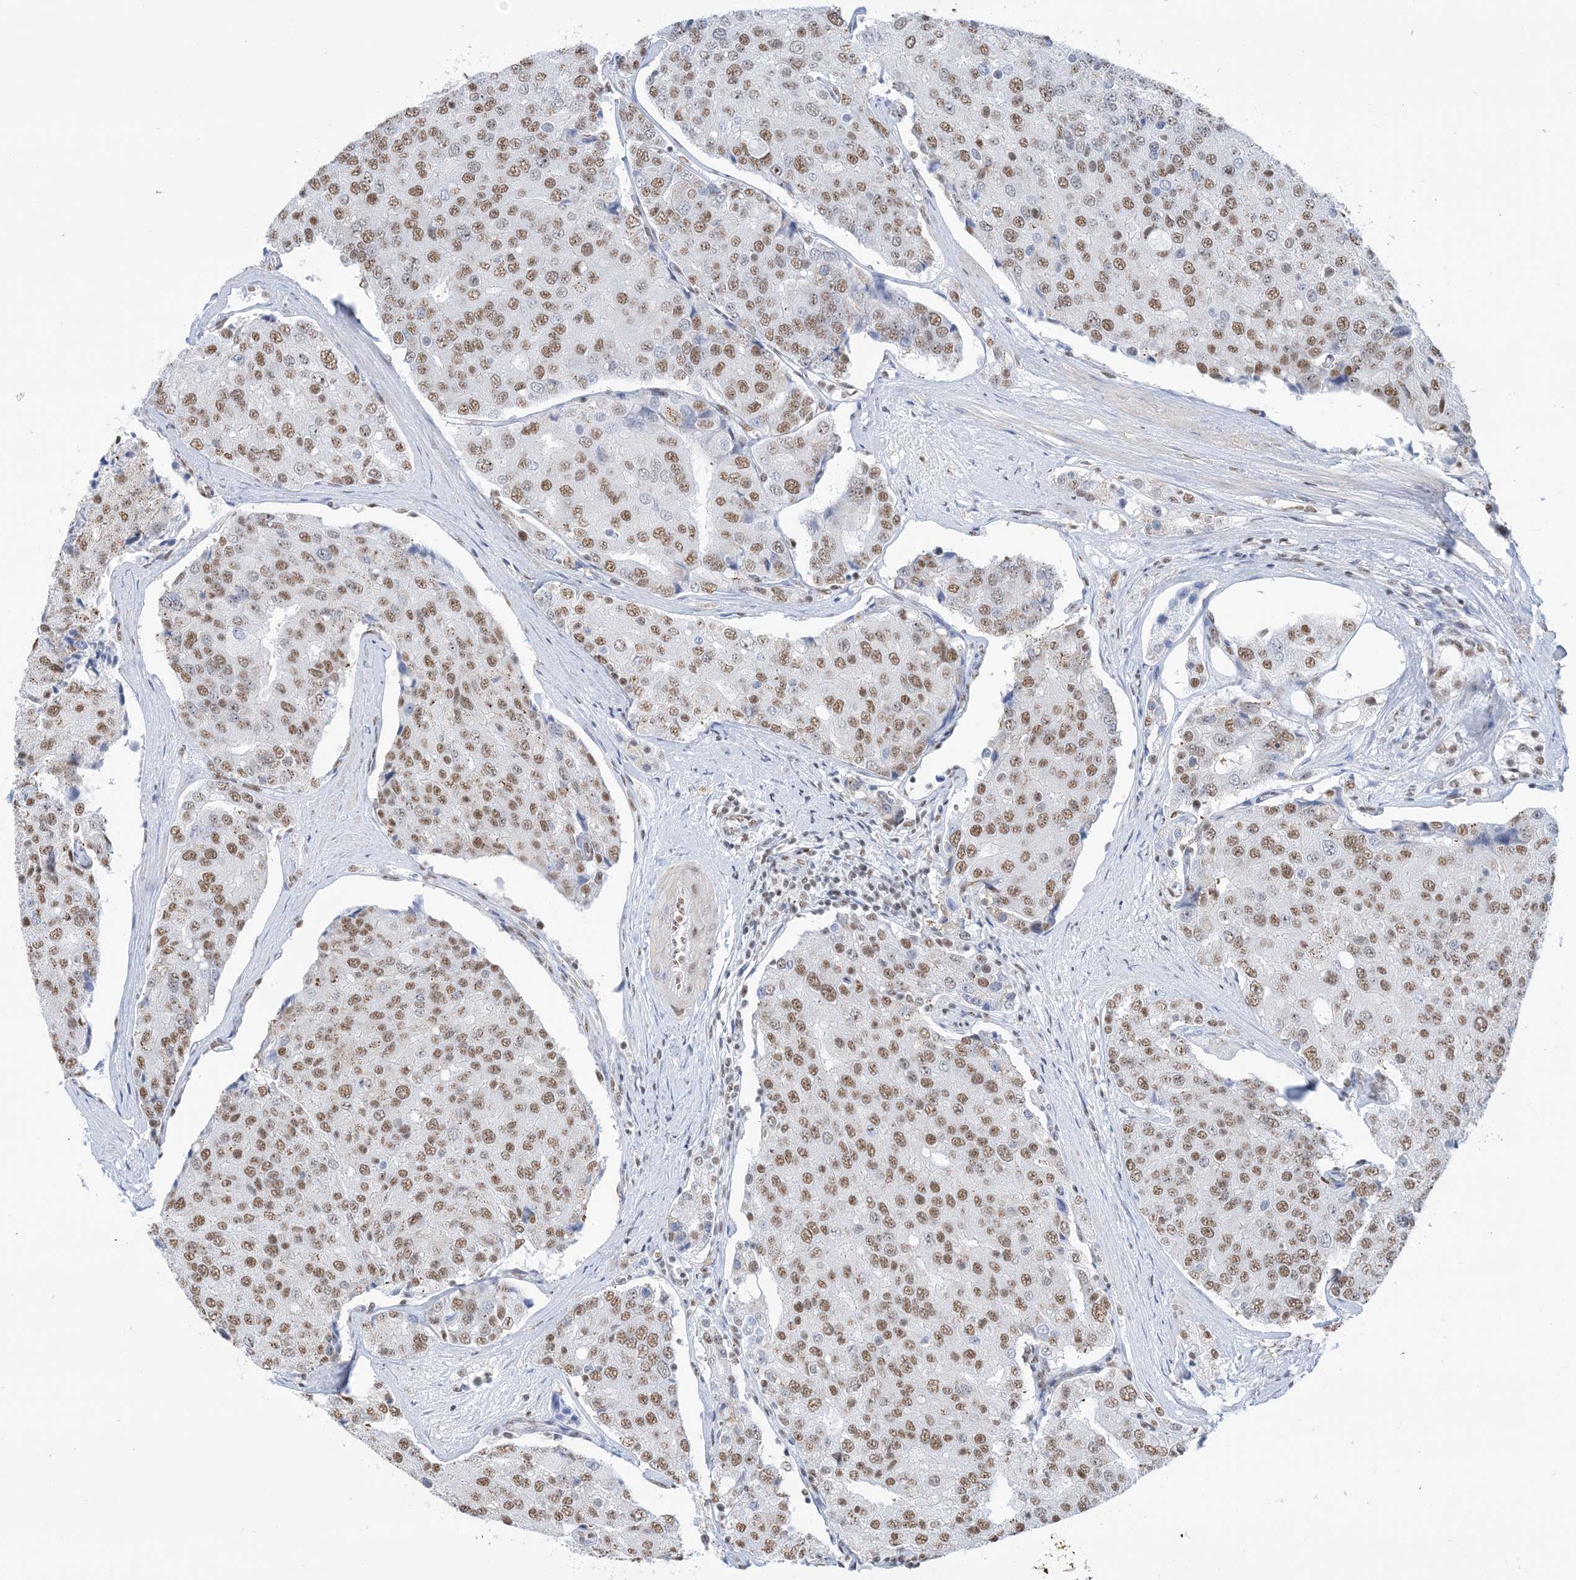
{"staining": {"intensity": "moderate", "quantity": ">75%", "location": "nuclear"}, "tissue": "prostate cancer", "cell_type": "Tumor cells", "image_type": "cancer", "snomed": [{"axis": "morphology", "description": "Adenocarcinoma, High grade"}, {"axis": "topography", "description": "Prostate"}], "caption": "Immunohistochemistry of prostate high-grade adenocarcinoma demonstrates medium levels of moderate nuclear positivity in approximately >75% of tumor cells.", "gene": "ZNF792", "patient": {"sex": "male", "age": 50}}